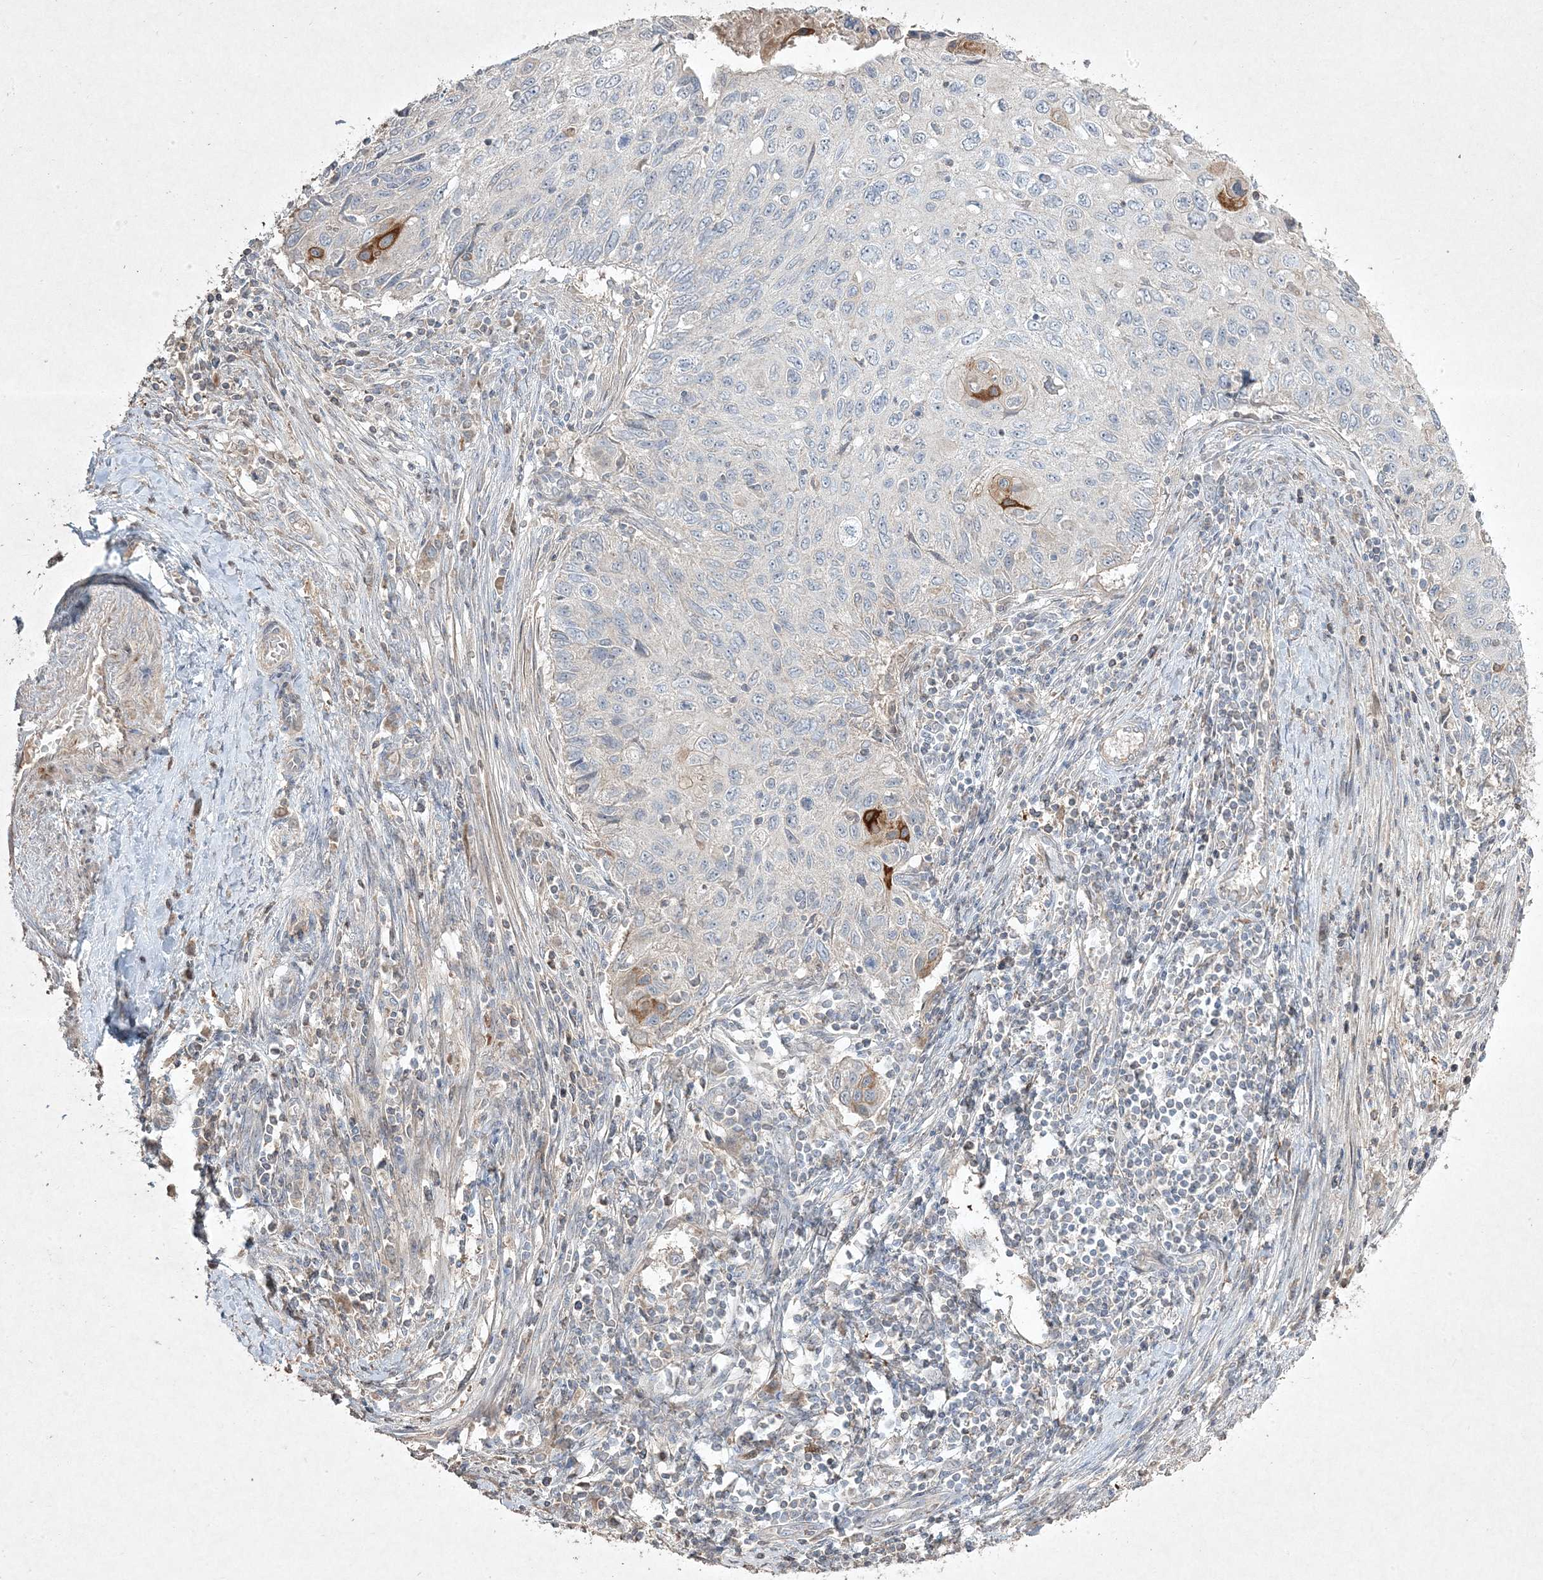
{"staining": {"intensity": "strong", "quantity": "<25%", "location": "cytoplasmic/membranous"}, "tissue": "cervical cancer", "cell_type": "Tumor cells", "image_type": "cancer", "snomed": [{"axis": "morphology", "description": "Squamous cell carcinoma, NOS"}, {"axis": "topography", "description": "Cervix"}], "caption": "Protein analysis of squamous cell carcinoma (cervical) tissue demonstrates strong cytoplasmic/membranous positivity in approximately <25% of tumor cells.", "gene": "RGL4", "patient": {"sex": "female", "age": 70}}